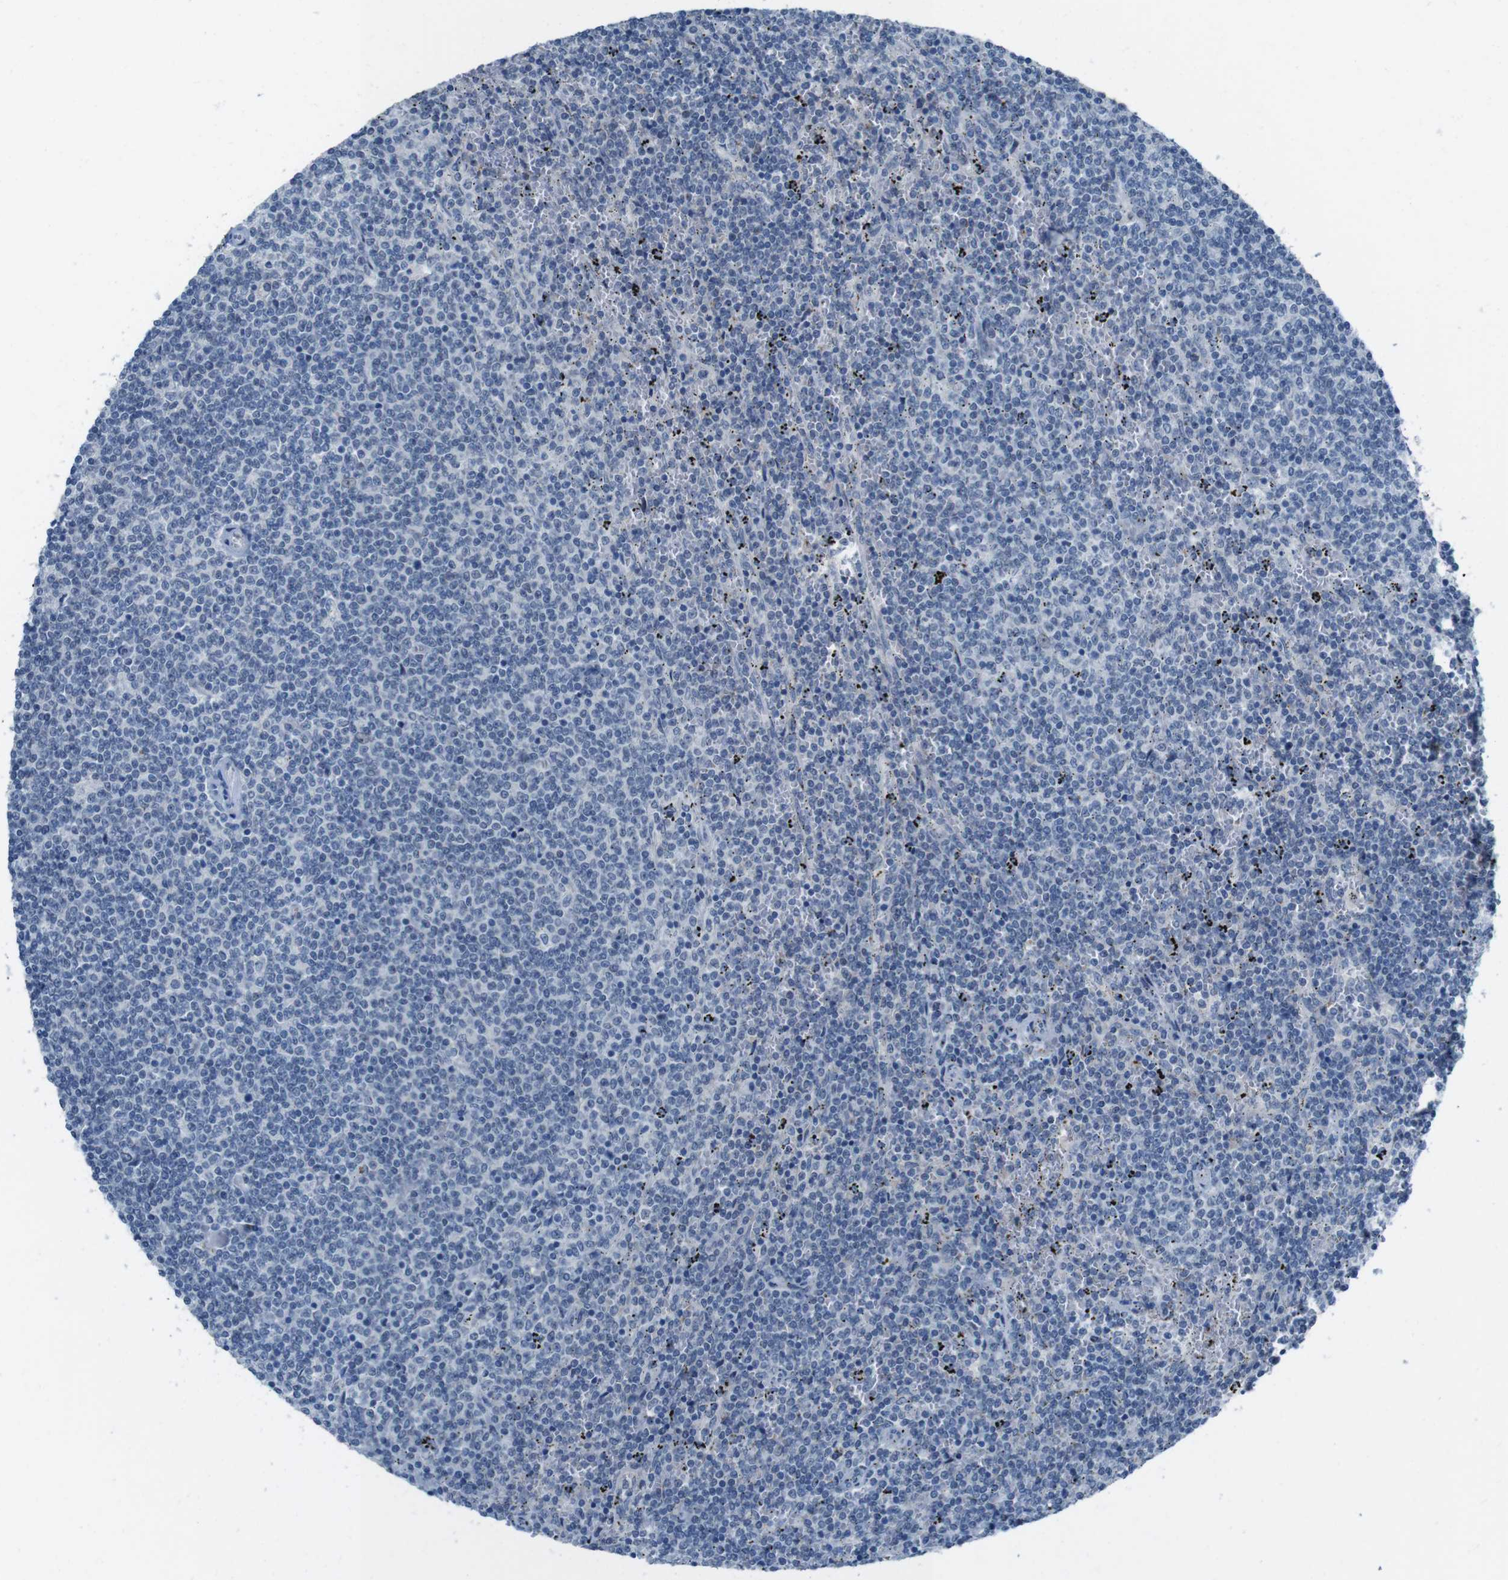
{"staining": {"intensity": "negative", "quantity": "none", "location": "none"}, "tissue": "lymphoma", "cell_type": "Tumor cells", "image_type": "cancer", "snomed": [{"axis": "morphology", "description": "Malignant lymphoma, non-Hodgkin's type, Low grade"}, {"axis": "topography", "description": "Spleen"}], "caption": "A micrograph of human malignant lymphoma, non-Hodgkin's type (low-grade) is negative for staining in tumor cells.", "gene": "CDHR2", "patient": {"sex": "female", "age": 50}}